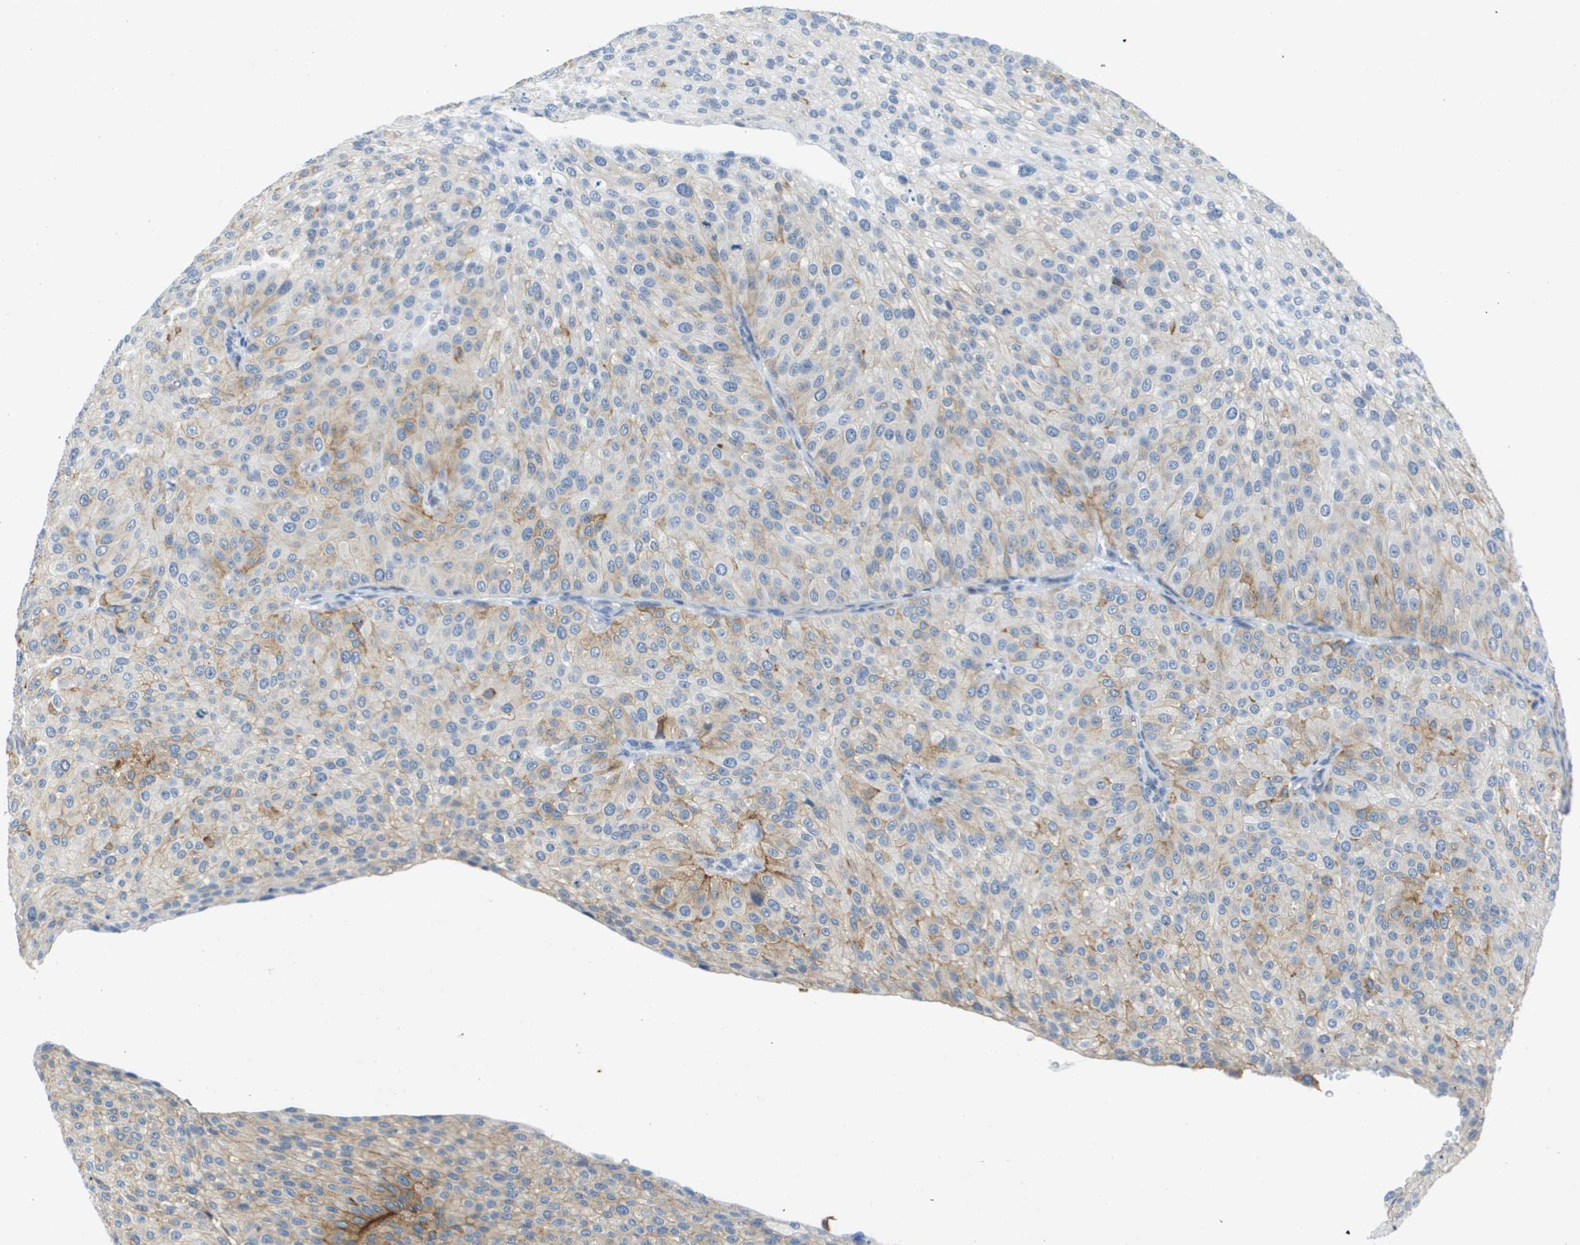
{"staining": {"intensity": "moderate", "quantity": "25%-75%", "location": "cytoplasmic/membranous"}, "tissue": "urothelial cancer", "cell_type": "Tumor cells", "image_type": "cancer", "snomed": [{"axis": "morphology", "description": "Urothelial carcinoma, Low grade"}, {"axis": "topography", "description": "Smooth muscle"}, {"axis": "topography", "description": "Urinary bladder"}], "caption": "Immunohistochemistry histopathology image of human urothelial cancer stained for a protein (brown), which shows medium levels of moderate cytoplasmic/membranous positivity in approximately 25%-75% of tumor cells.", "gene": "ITGA6", "patient": {"sex": "male", "age": 60}}